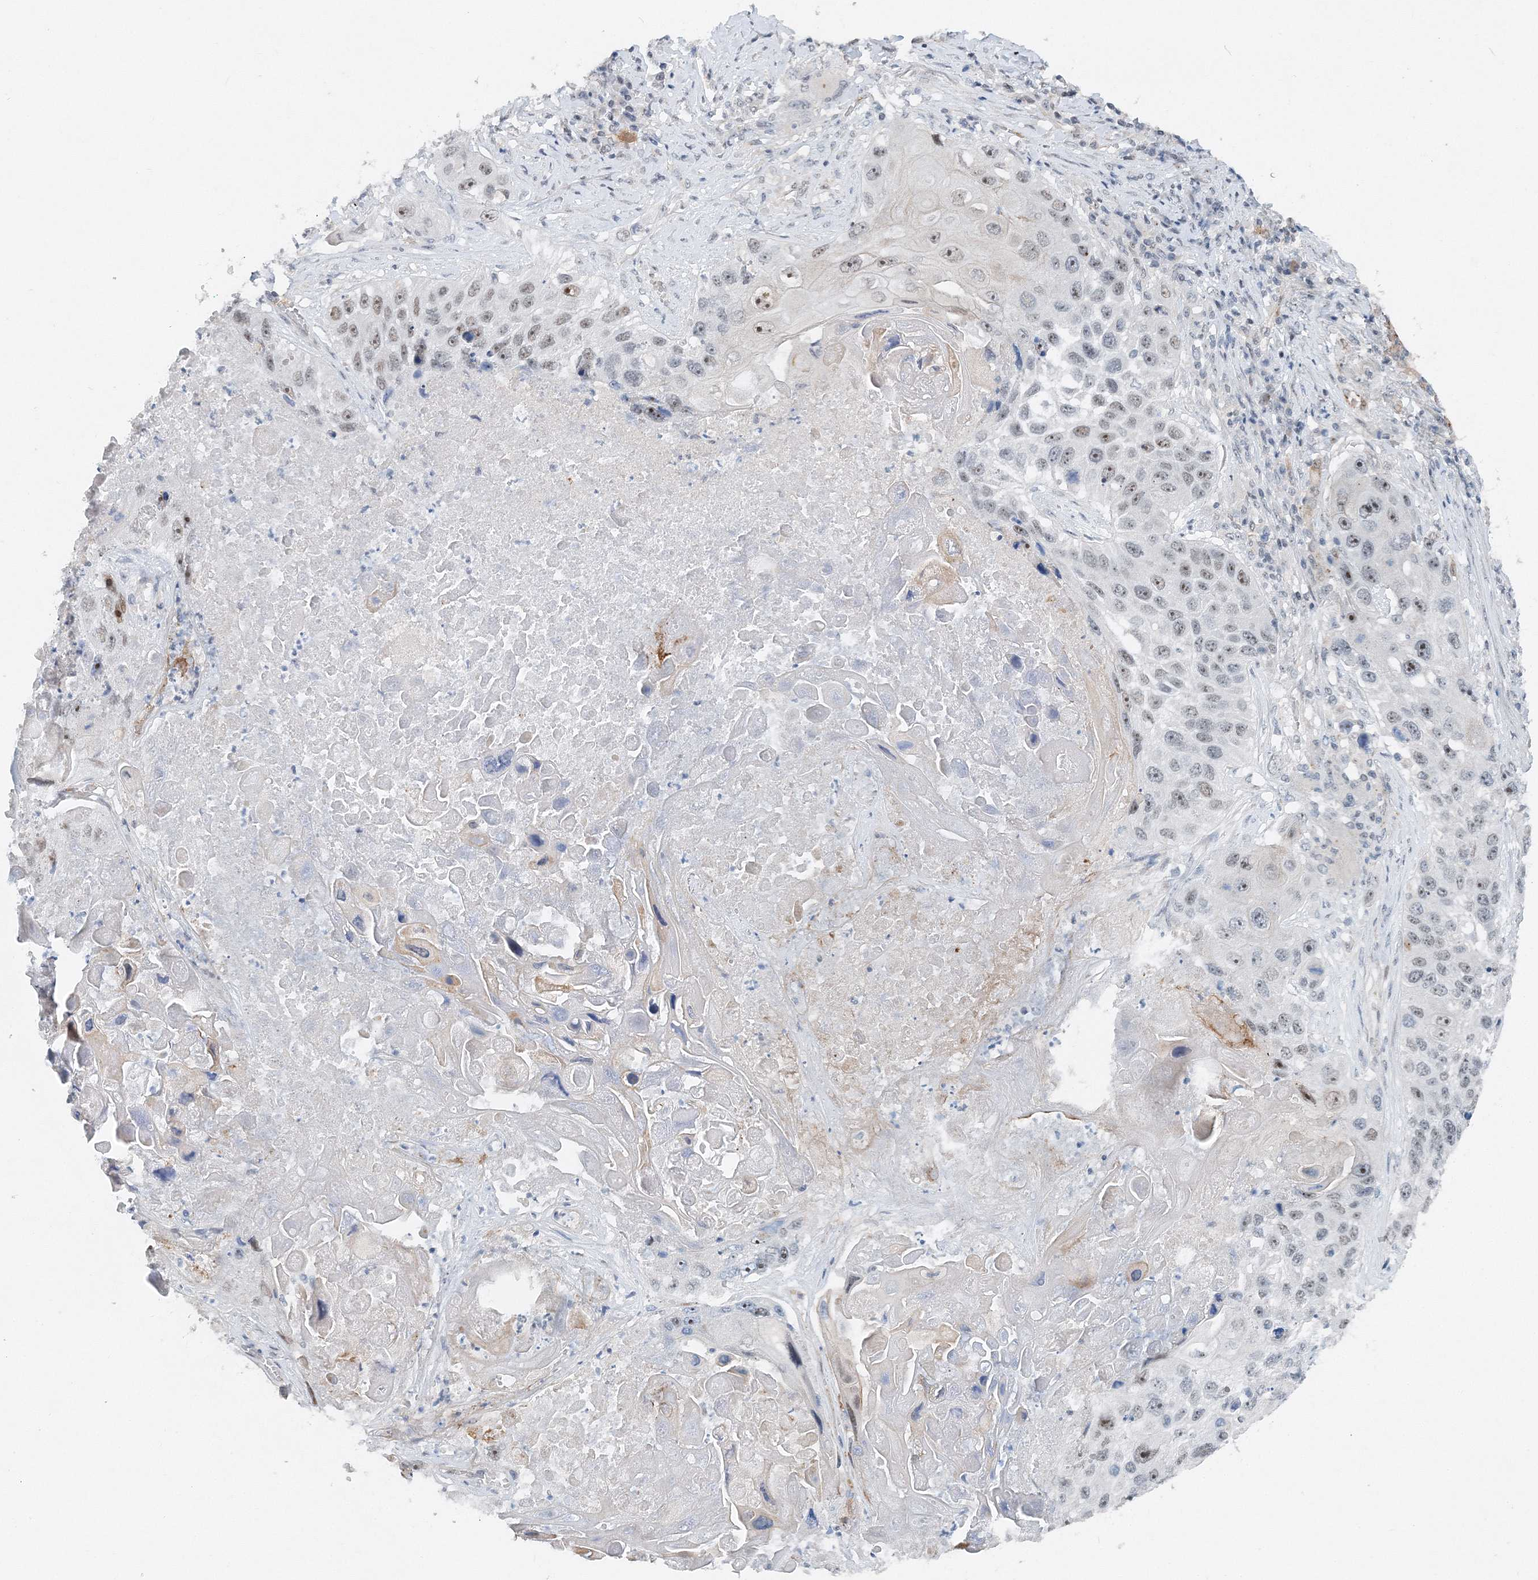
{"staining": {"intensity": "moderate", "quantity": "<25%", "location": "nuclear"}, "tissue": "lung cancer", "cell_type": "Tumor cells", "image_type": "cancer", "snomed": [{"axis": "morphology", "description": "Squamous cell carcinoma, NOS"}, {"axis": "topography", "description": "Lung"}], "caption": "Lung squamous cell carcinoma stained with DAB IHC exhibits low levels of moderate nuclear staining in approximately <25% of tumor cells.", "gene": "UIMC1", "patient": {"sex": "male", "age": 61}}